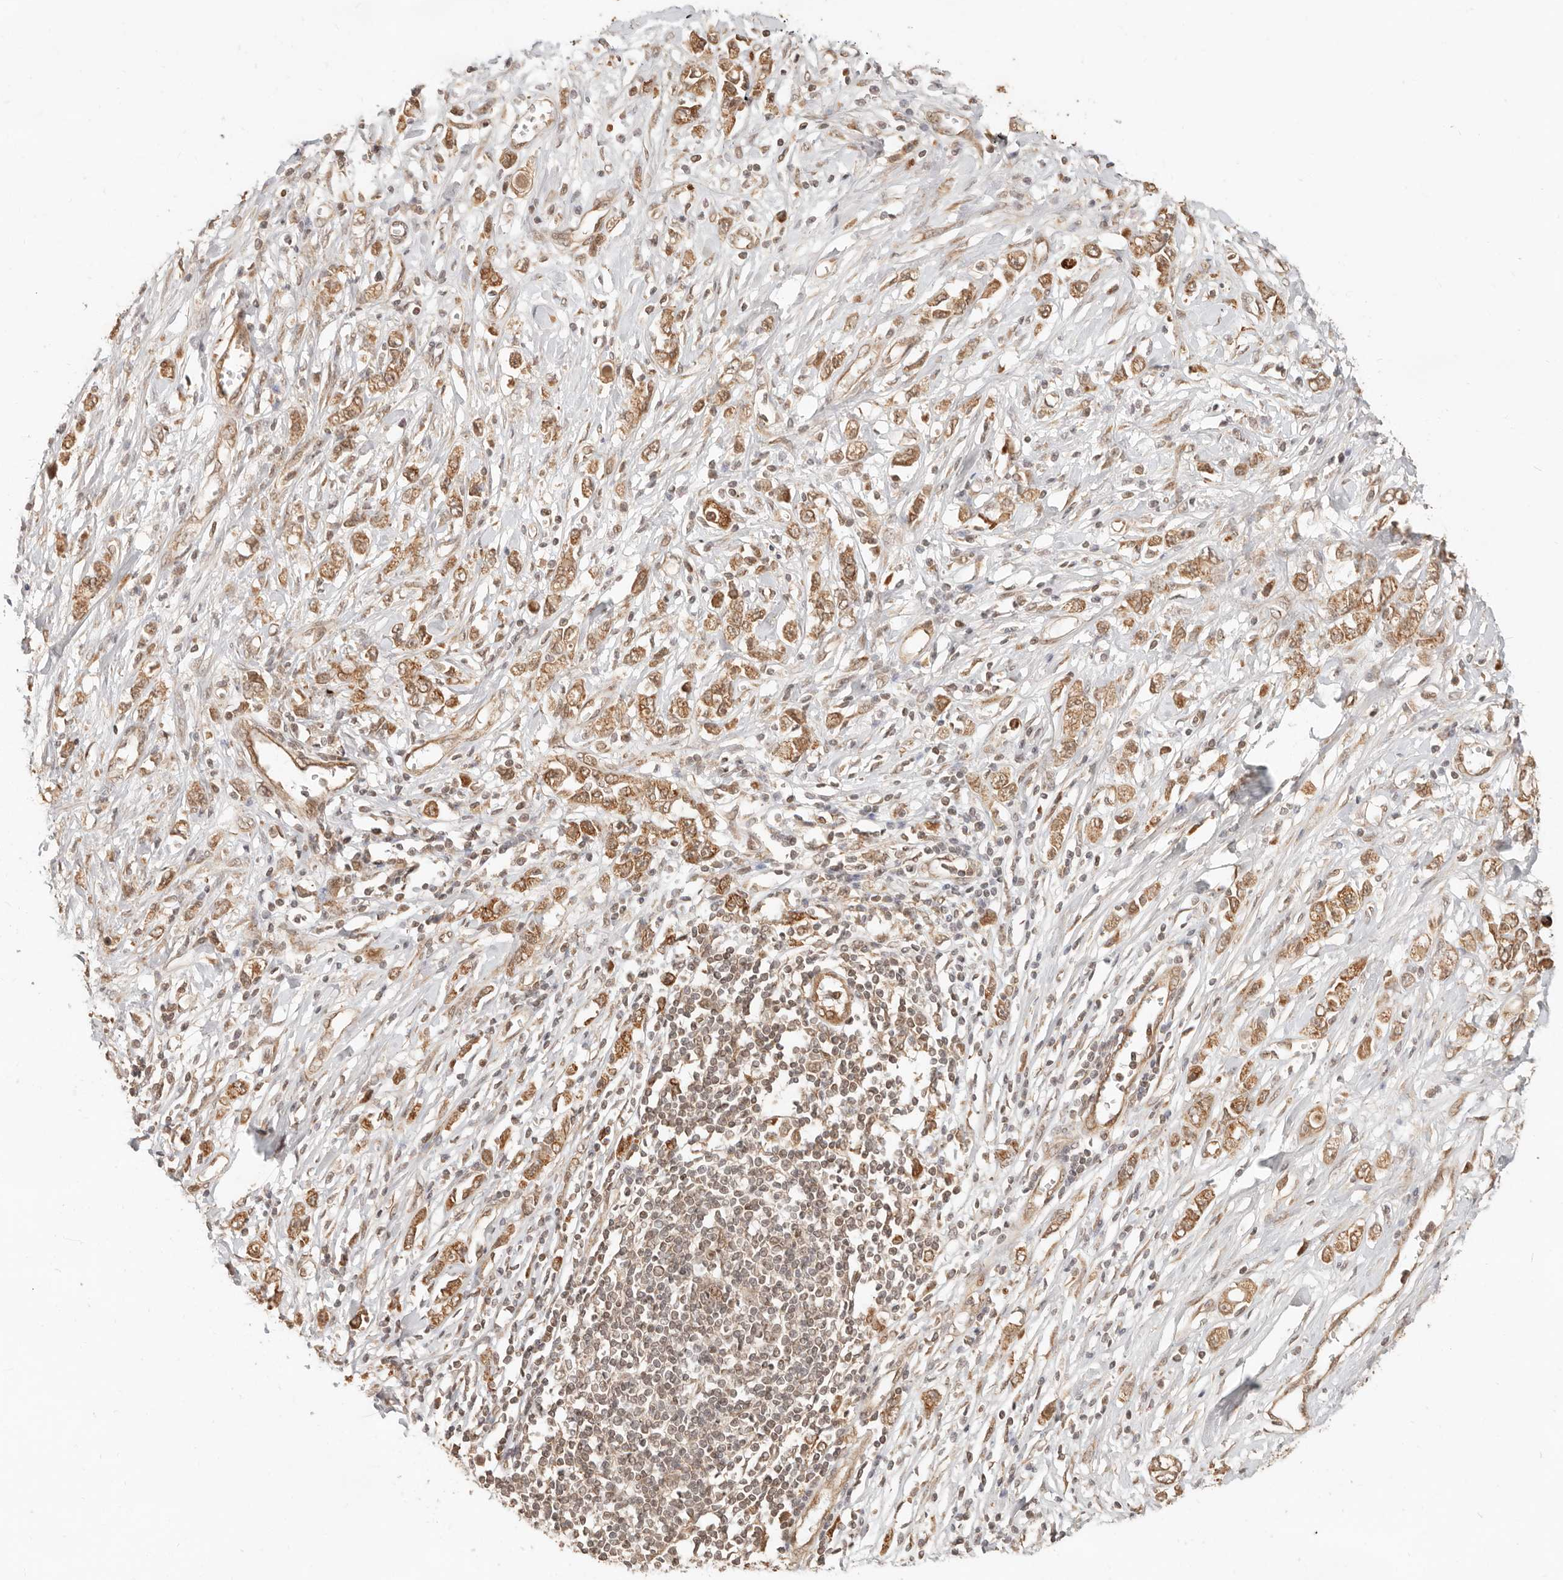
{"staining": {"intensity": "moderate", "quantity": ">75%", "location": "cytoplasmic/membranous"}, "tissue": "stomach cancer", "cell_type": "Tumor cells", "image_type": "cancer", "snomed": [{"axis": "morphology", "description": "Adenocarcinoma, NOS"}, {"axis": "topography", "description": "Stomach"}], "caption": "An immunohistochemistry image of neoplastic tissue is shown. Protein staining in brown highlights moderate cytoplasmic/membranous positivity in stomach cancer (adenocarcinoma) within tumor cells. The staining is performed using DAB brown chromogen to label protein expression. The nuclei are counter-stained blue using hematoxylin.", "gene": "BAALC", "patient": {"sex": "female", "age": 76}}